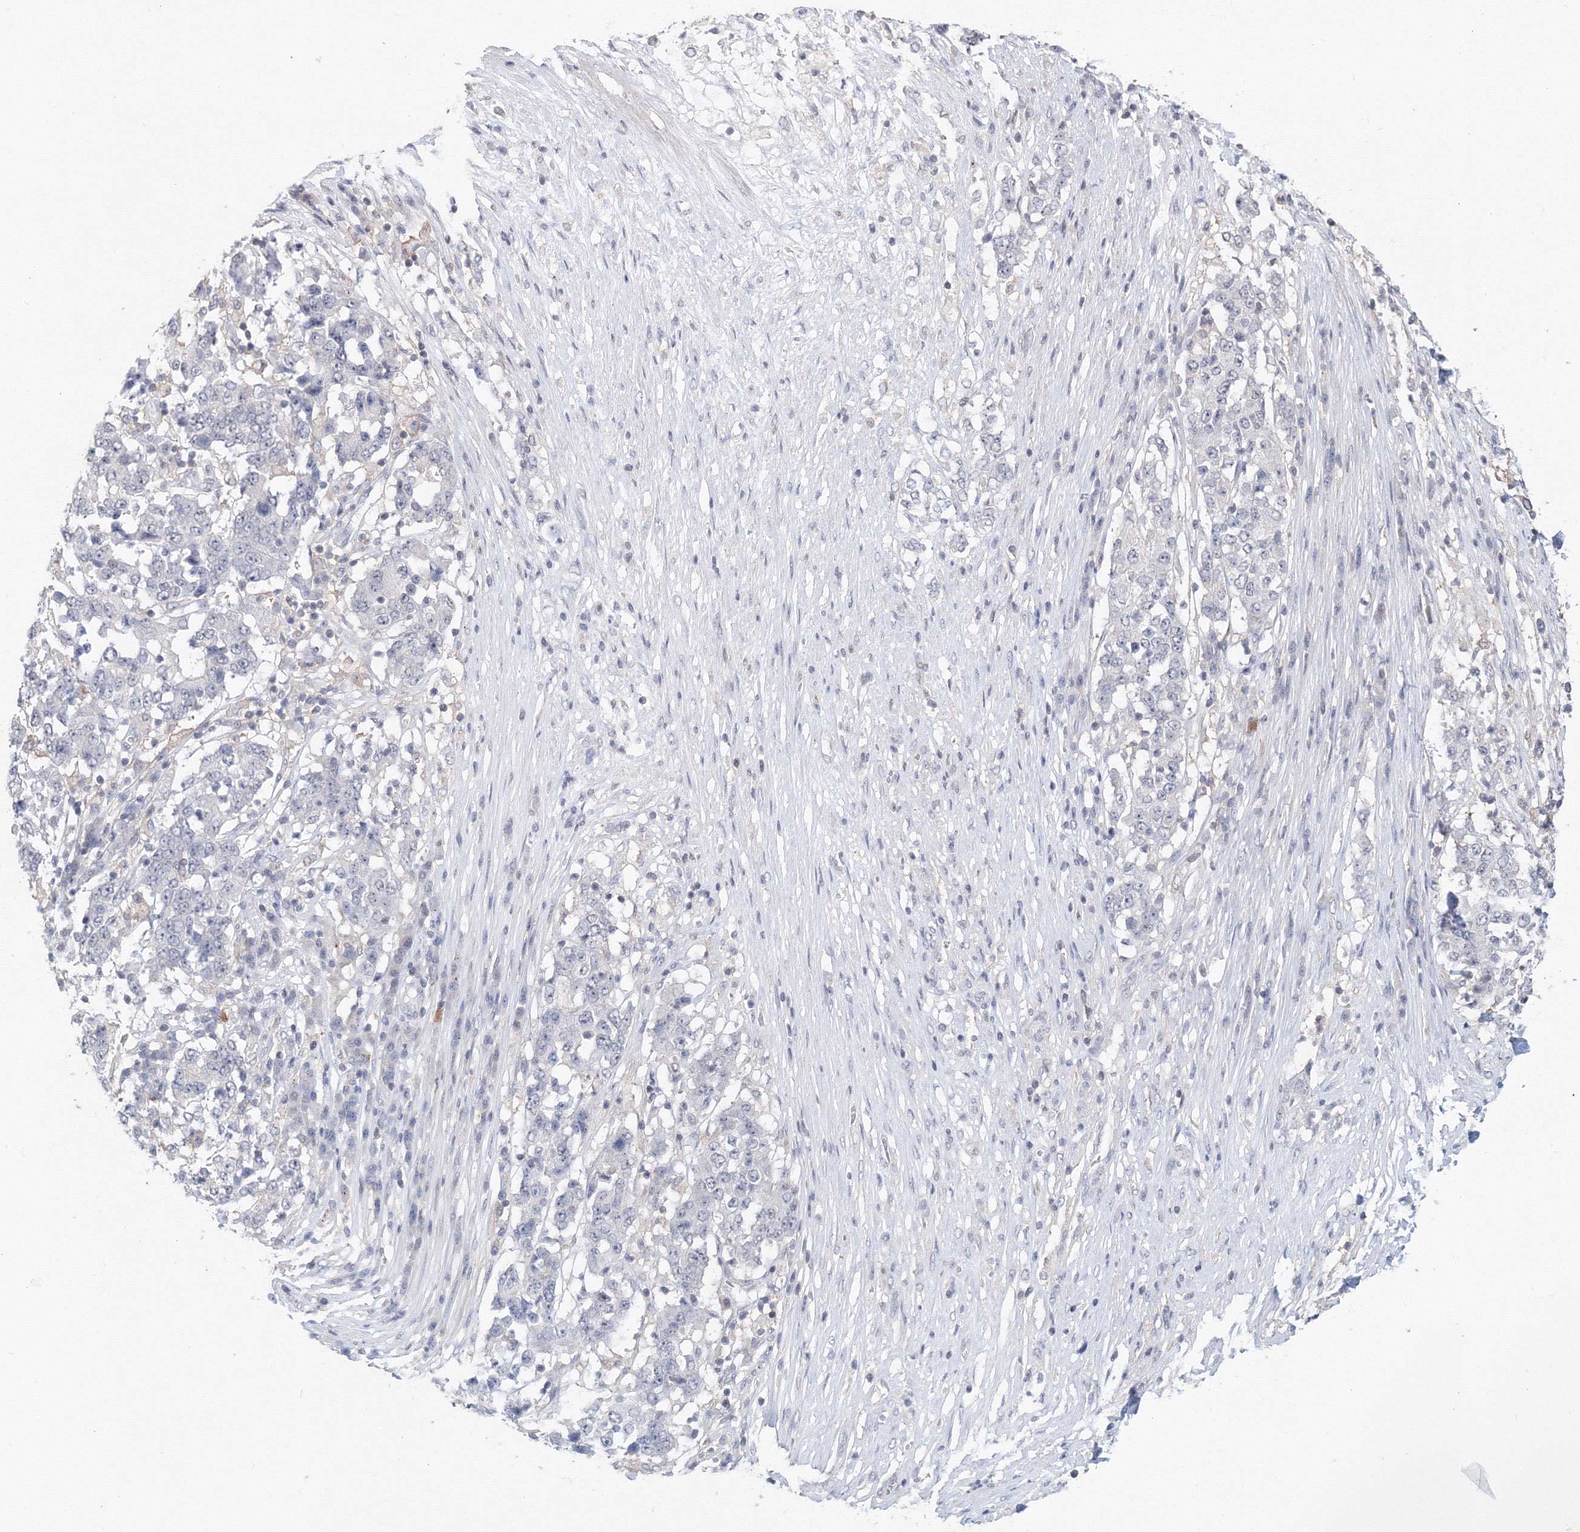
{"staining": {"intensity": "negative", "quantity": "none", "location": "none"}, "tissue": "stomach cancer", "cell_type": "Tumor cells", "image_type": "cancer", "snomed": [{"axis": "morphology", "description": "Adenocarcinoma, NOS"}, {"axis": "topography", "description": "Stomach"}], "caption": "Tumor cells are negative for protein expression in human stomach cancer.", "gene": "SLC7A7", "patient": {"sex": "male", "age": 59}}